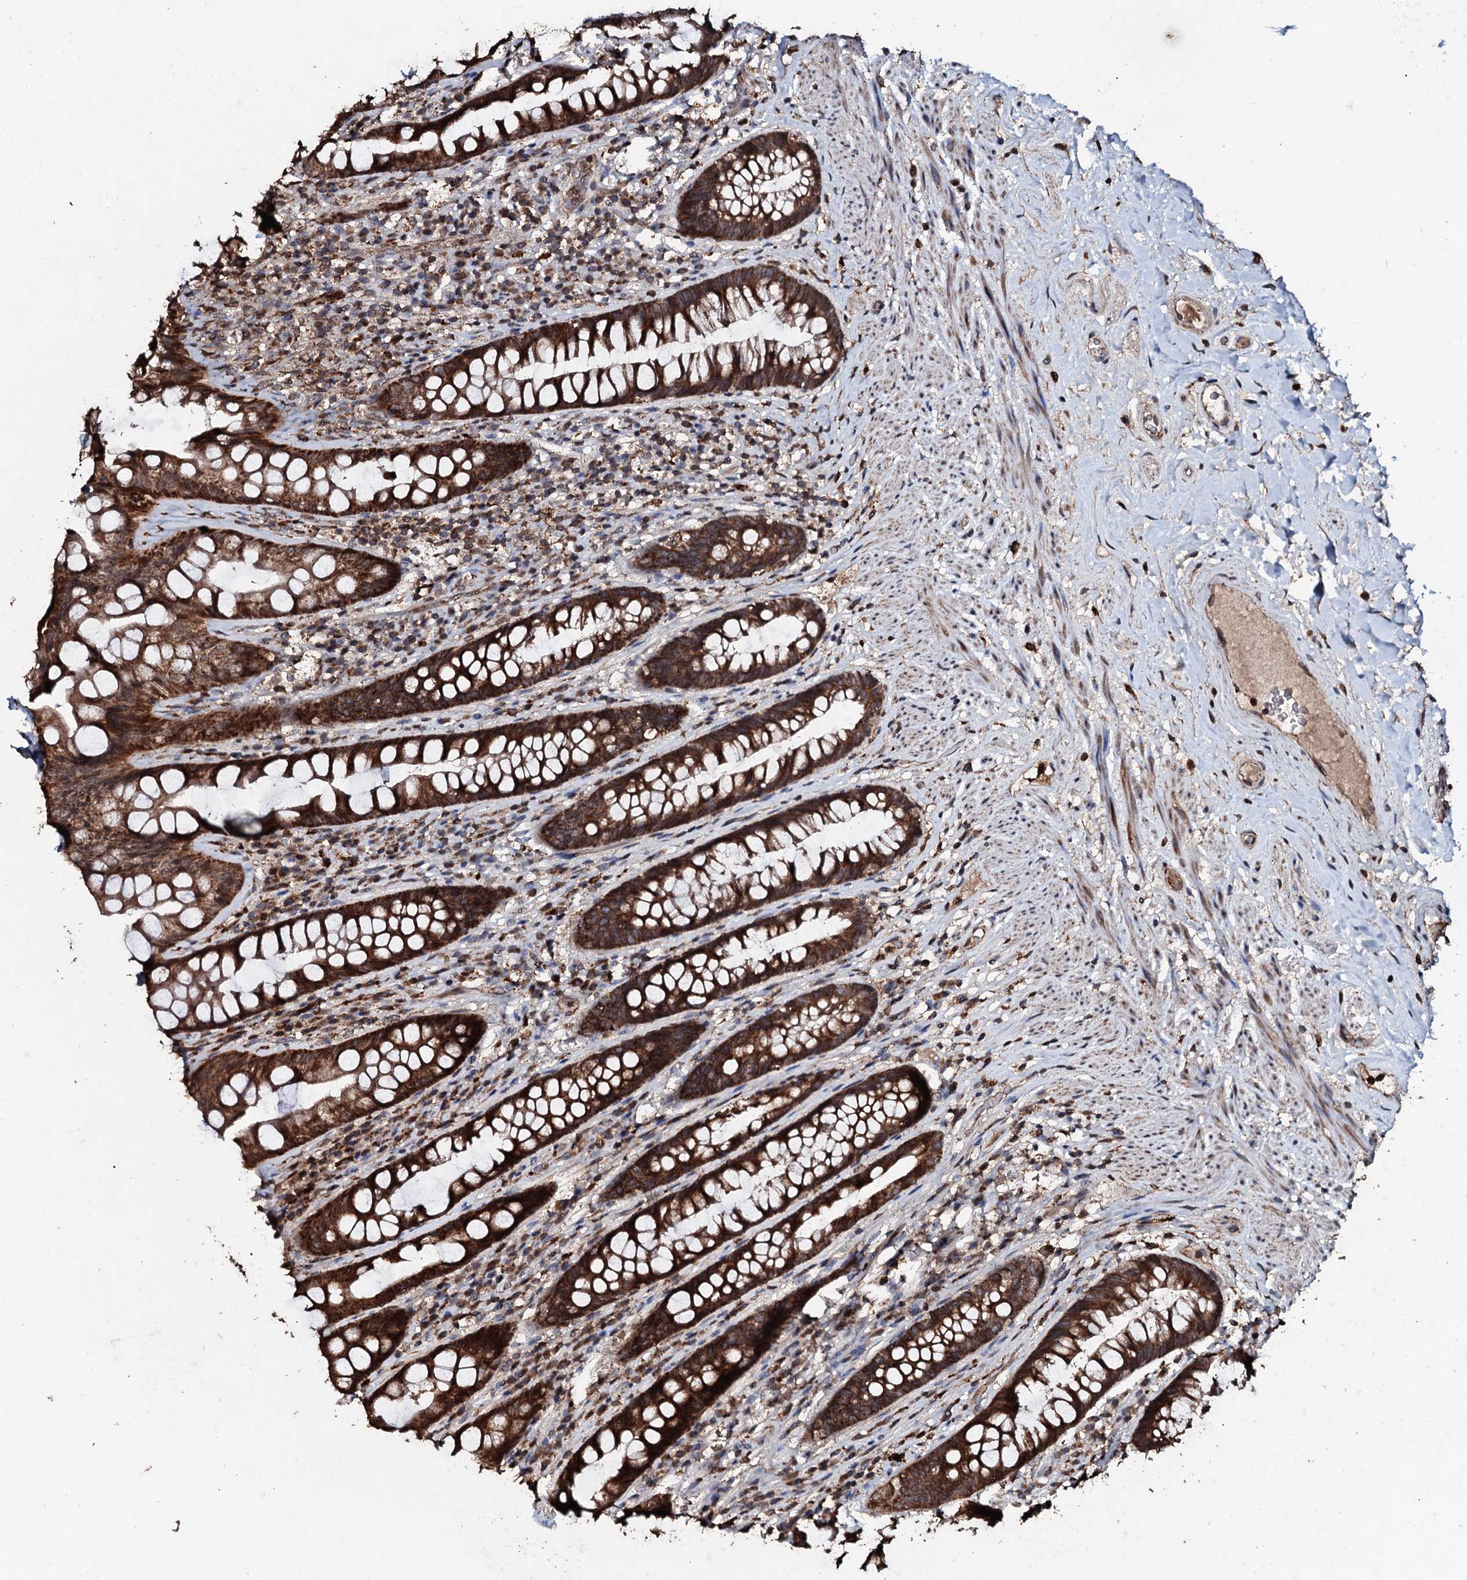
{"staining": {"intensity": "strong", "quantity": ">75%", "location": "cytoplasmic/membranous"}, "tissue": "rectum", "cell_type": "Glandular cells", "image_type": "normal", "snomed": [{"axis": "morphology", "description": "Normal tissue, NOS"}, {"axis": "topography", "description": "Rectum"}], "caption": "A high amount of strong cytoplasmic/membranous expression is identified in about >75% of glandular cells in unremarkable rectum. (Stains: DAB in brown, nuclei in blue, Microscopy: brightfield microscopy at high magnification).", "gene": "SDHAF2", "patient": {"sex": "male", "age": 74}}